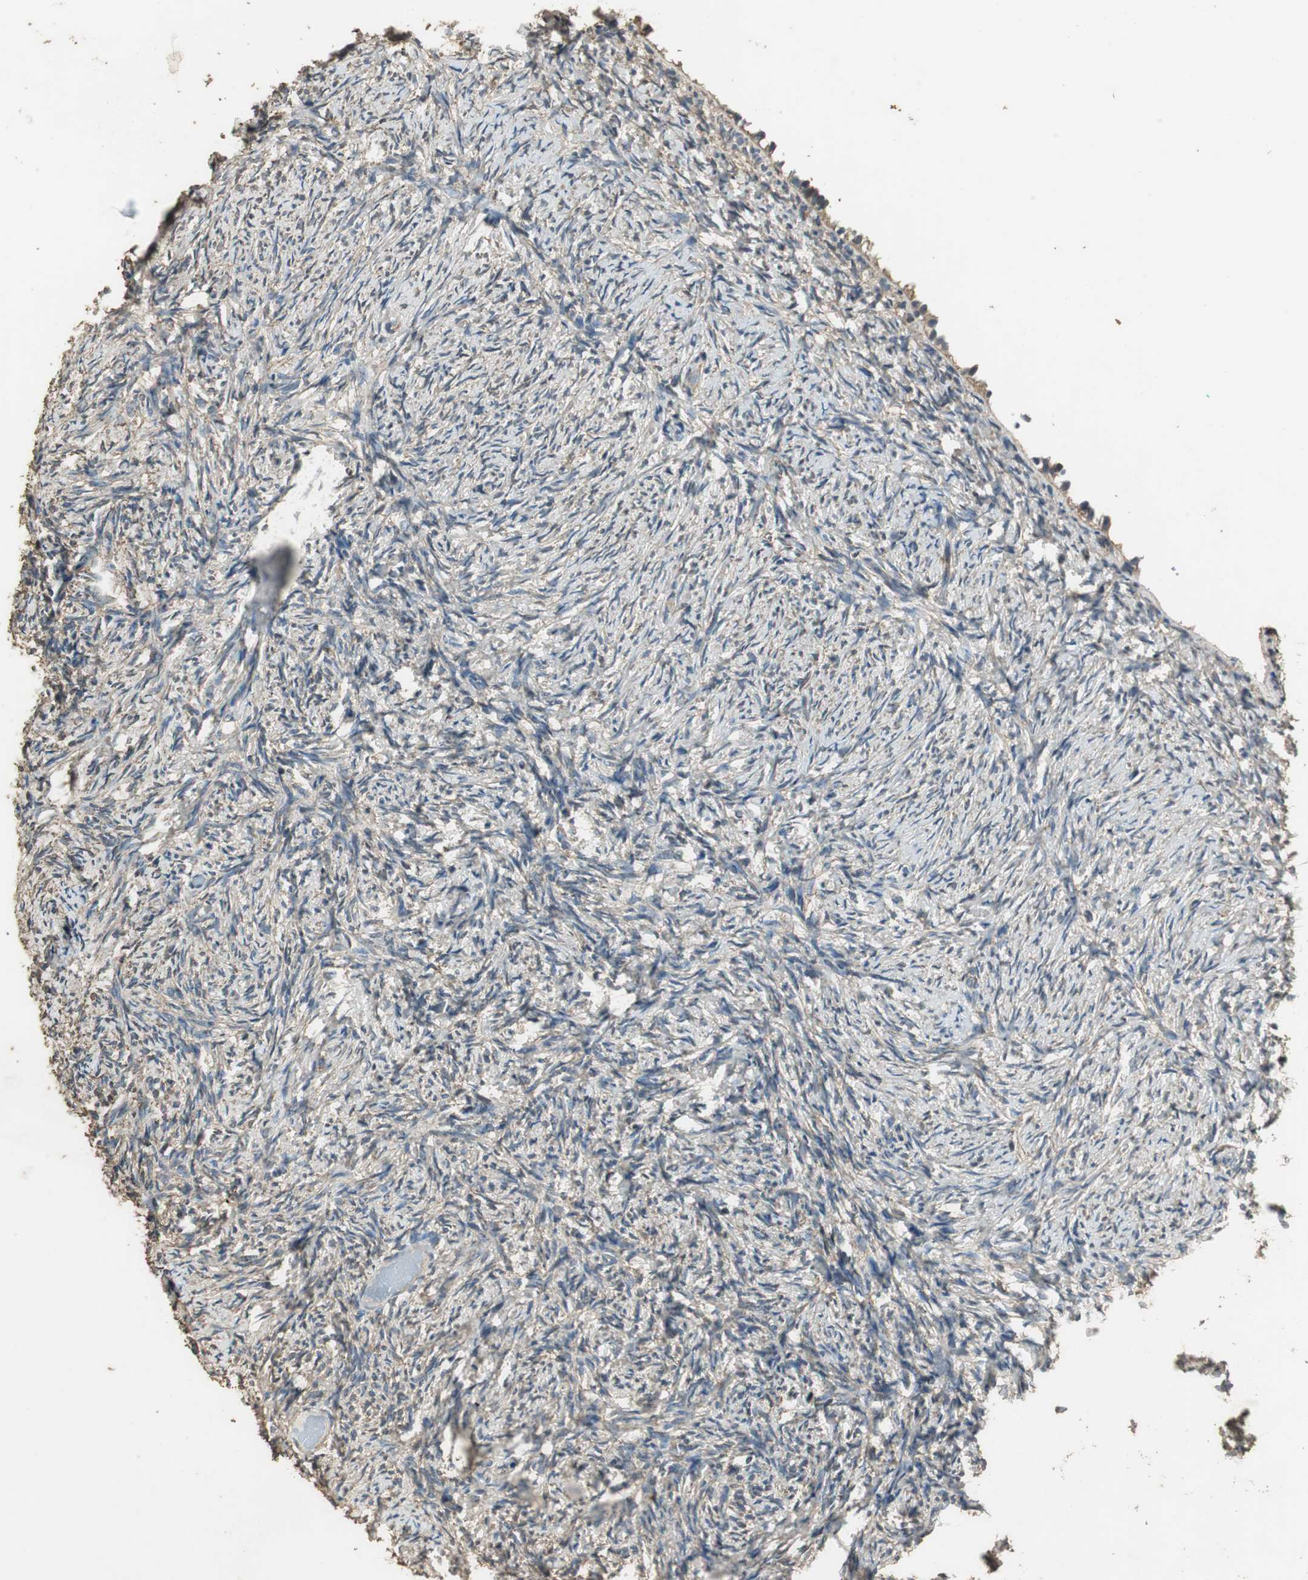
{"staining": {"intensity": "weak", "quantity": "25%-75%", "location": "cytoplasmic/membranous"}, "tissue": "ovary", "cell_type": "Ovarian stroma cells", "image_type": "normal", "snomed": [{"axis": "morphology", "description": "Normal tissue, NOS"}, {"axis": "topography", "description": "Ovary"}], "caption": "IHC image of normal ovary stained for a protein (brown), which exhibits low levels of weak cytoplasmic/membranous expression in about 25%-75% of ovarian stroma cells.", "gene": "TMPRSS4", "patient": {"sex": "female", "age": 60}}